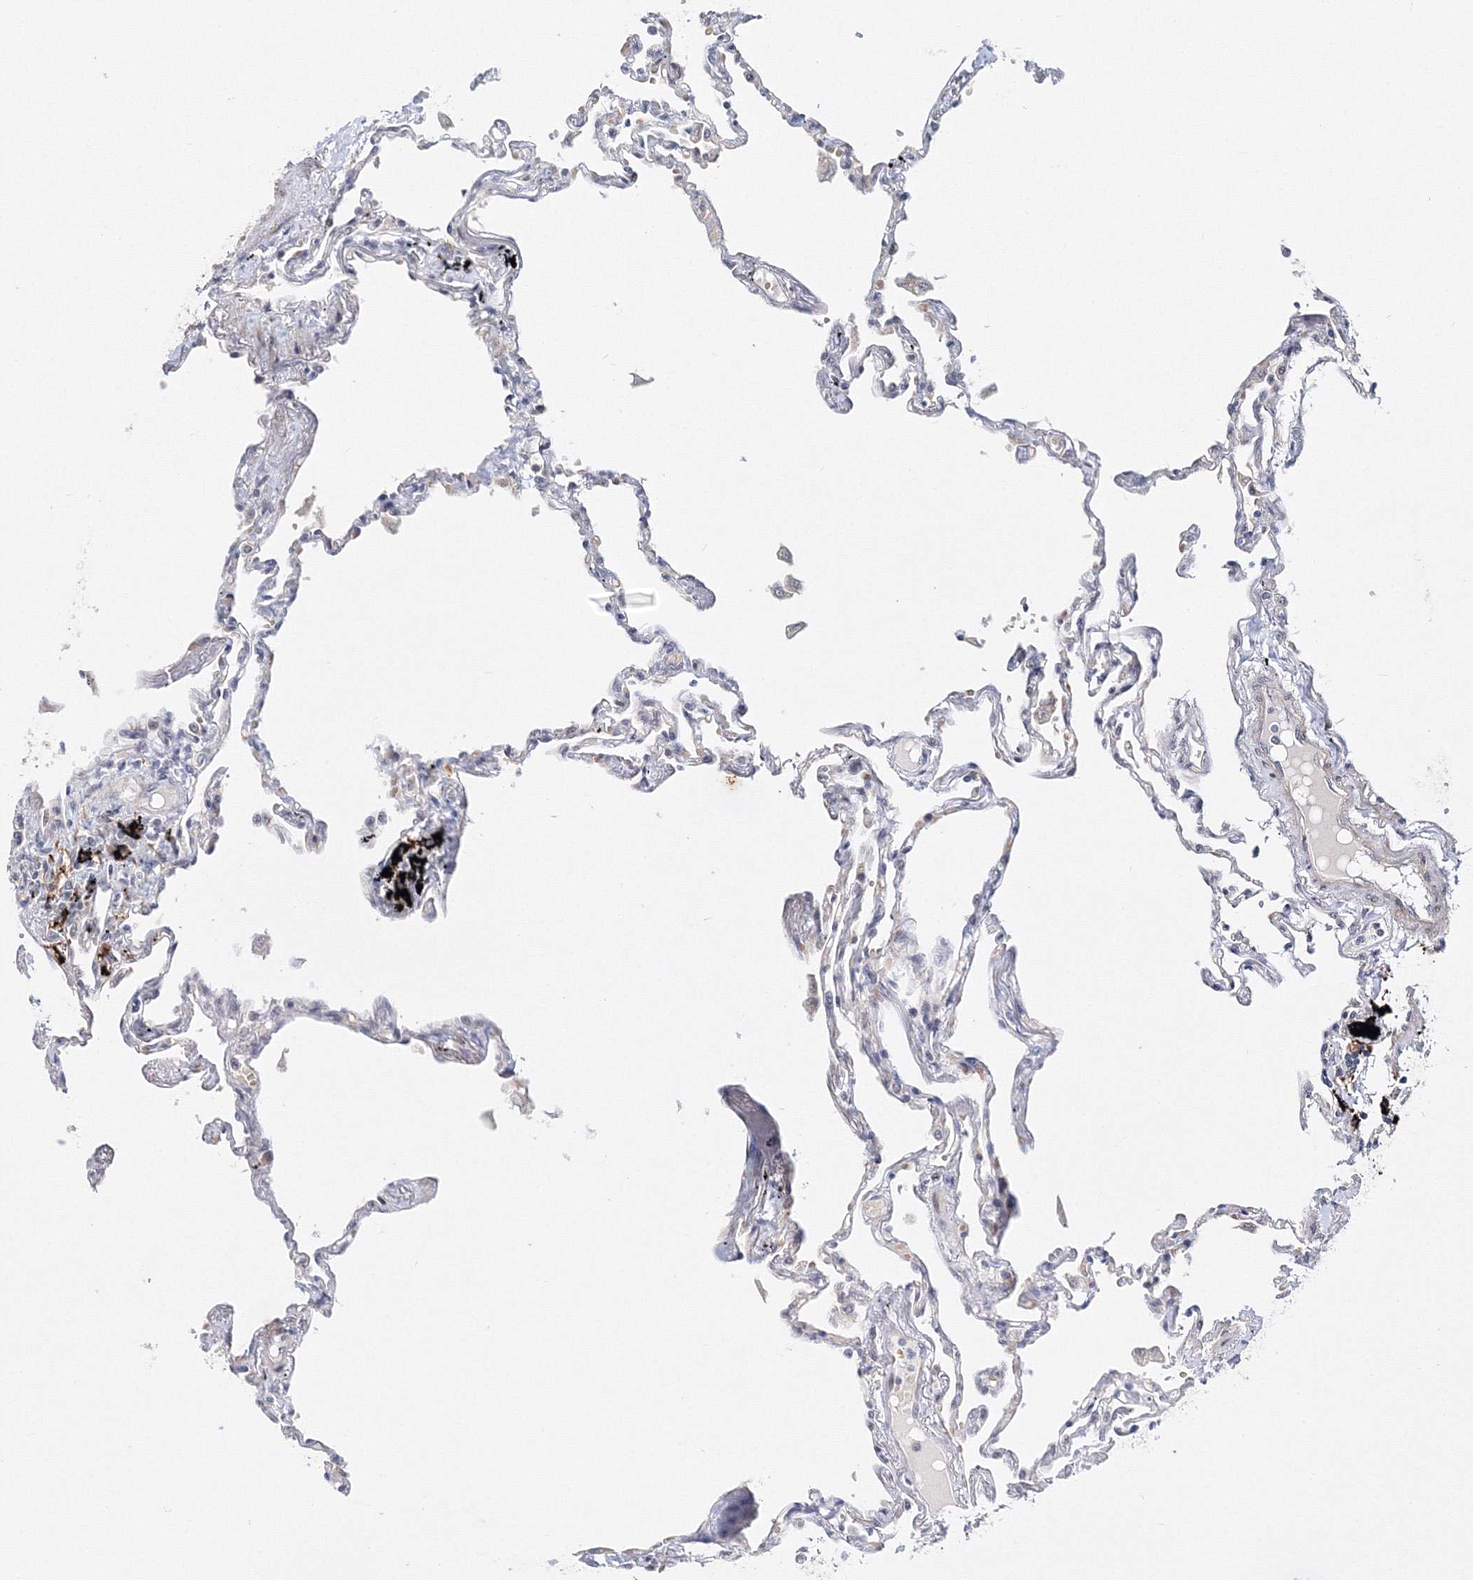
{"staining": {"intensity": "weak", "quantity": "<25%", "location": "cytoplasmic/membranous"}, "tissue": "lung", "cell_type": "Alveolar cells", "image_type": "normal", "snomed": [{"axis": "morphology", "description": "Normal tissue, NOS"}, {"axis": "topography", "description": "Lung"}], "caption": "The micrograph shows no staining of alveolar cells in normal lung.", "gene": "C11orf52", "patient": {"sex": "female", "age": 67}}